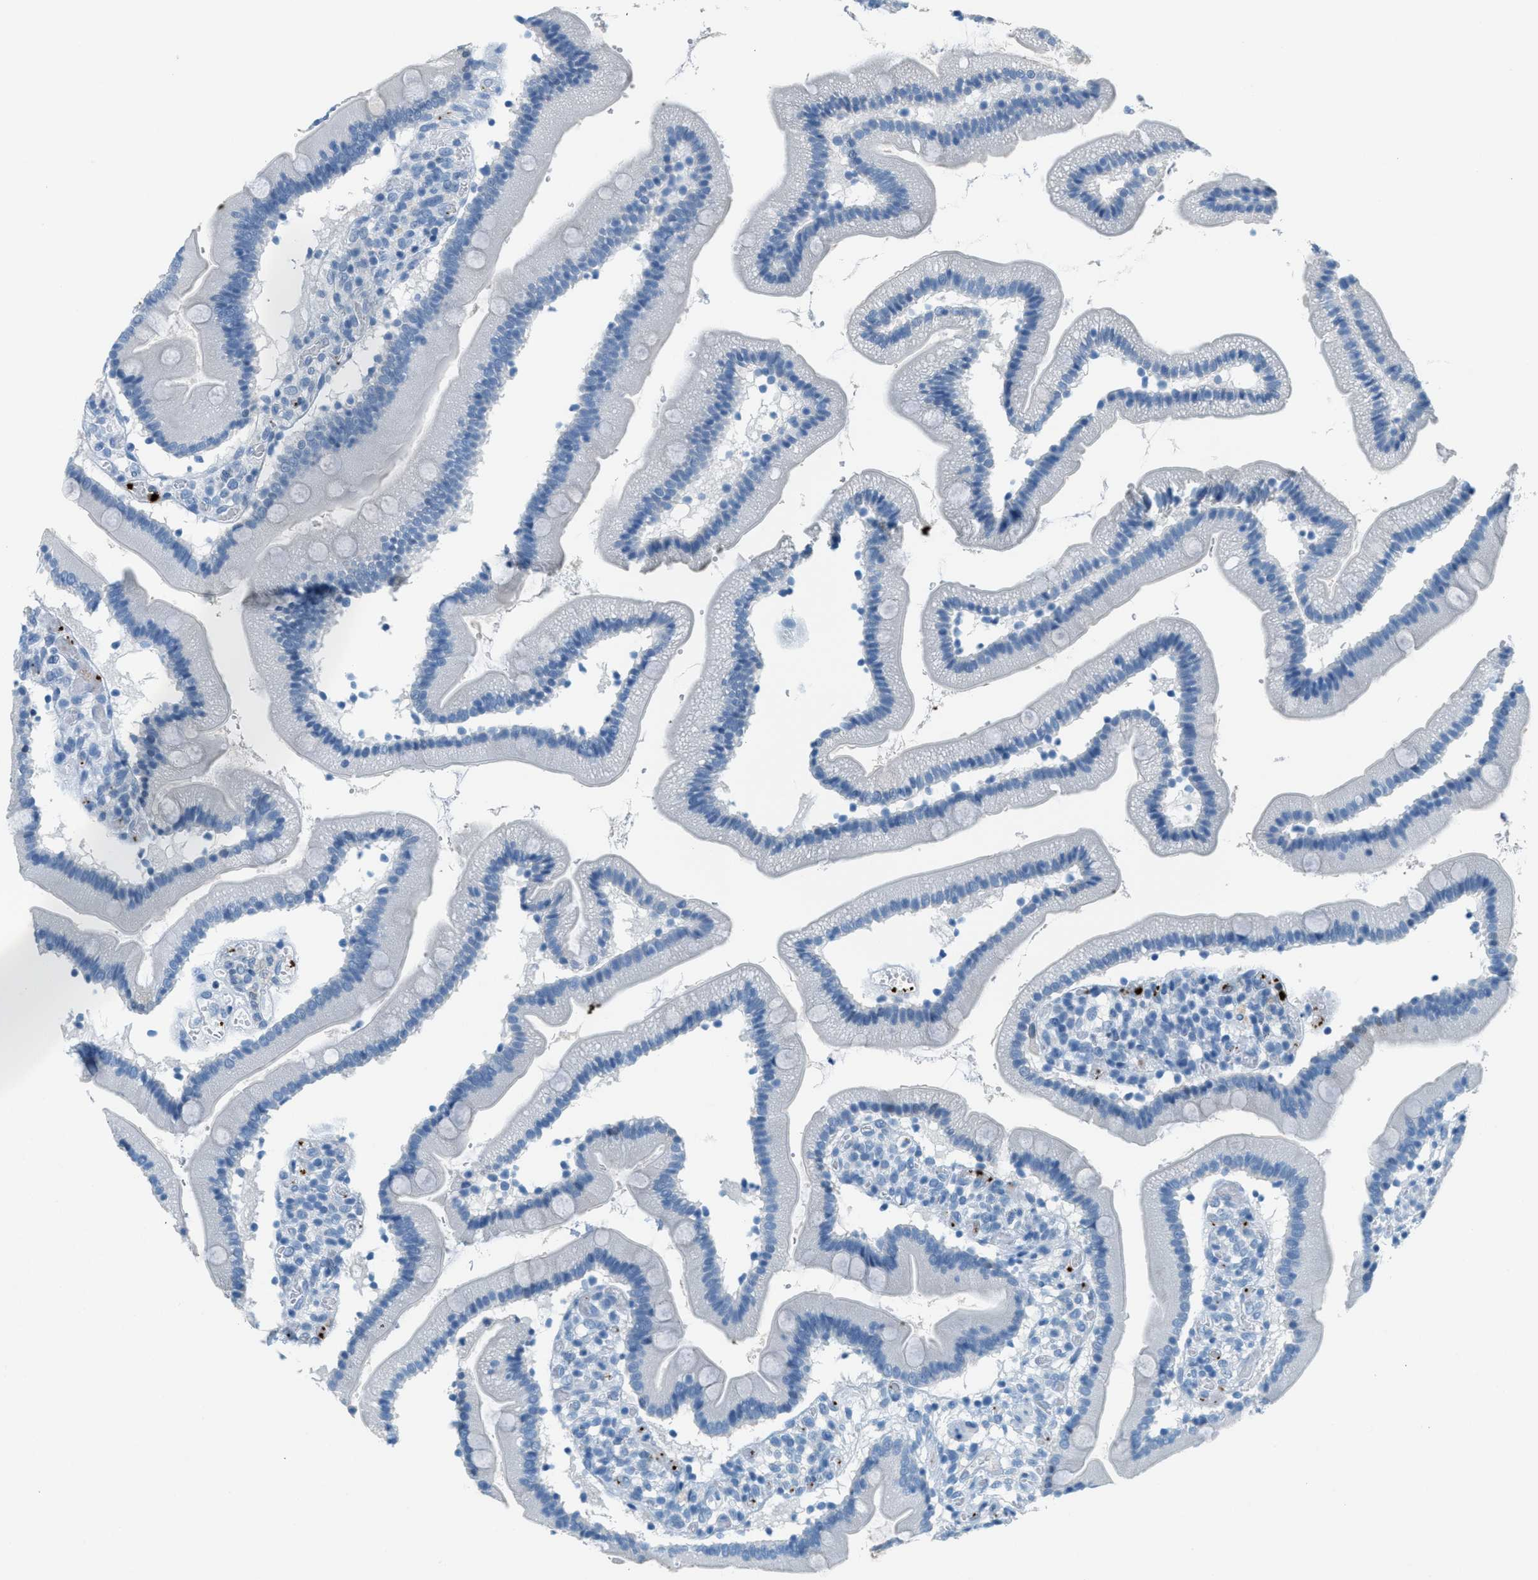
{"staining": {"intensity": "negative", "quantity": "none", "location": "none"}, "tissue": "duodenum", "cell_type": "Glandular cells", "image_type": "normal", "snomed": [{"axis": "morphology", "description": "Normal tissue, NOS"}, {"axis": "topography", "description": "Duodenum"}], "caption": "Immunohistochemical staining of benign human duodenum displays no significant staining in glandular cells.", "gene": "PPBP", "patient": {"sex": "male", "age": 66}}